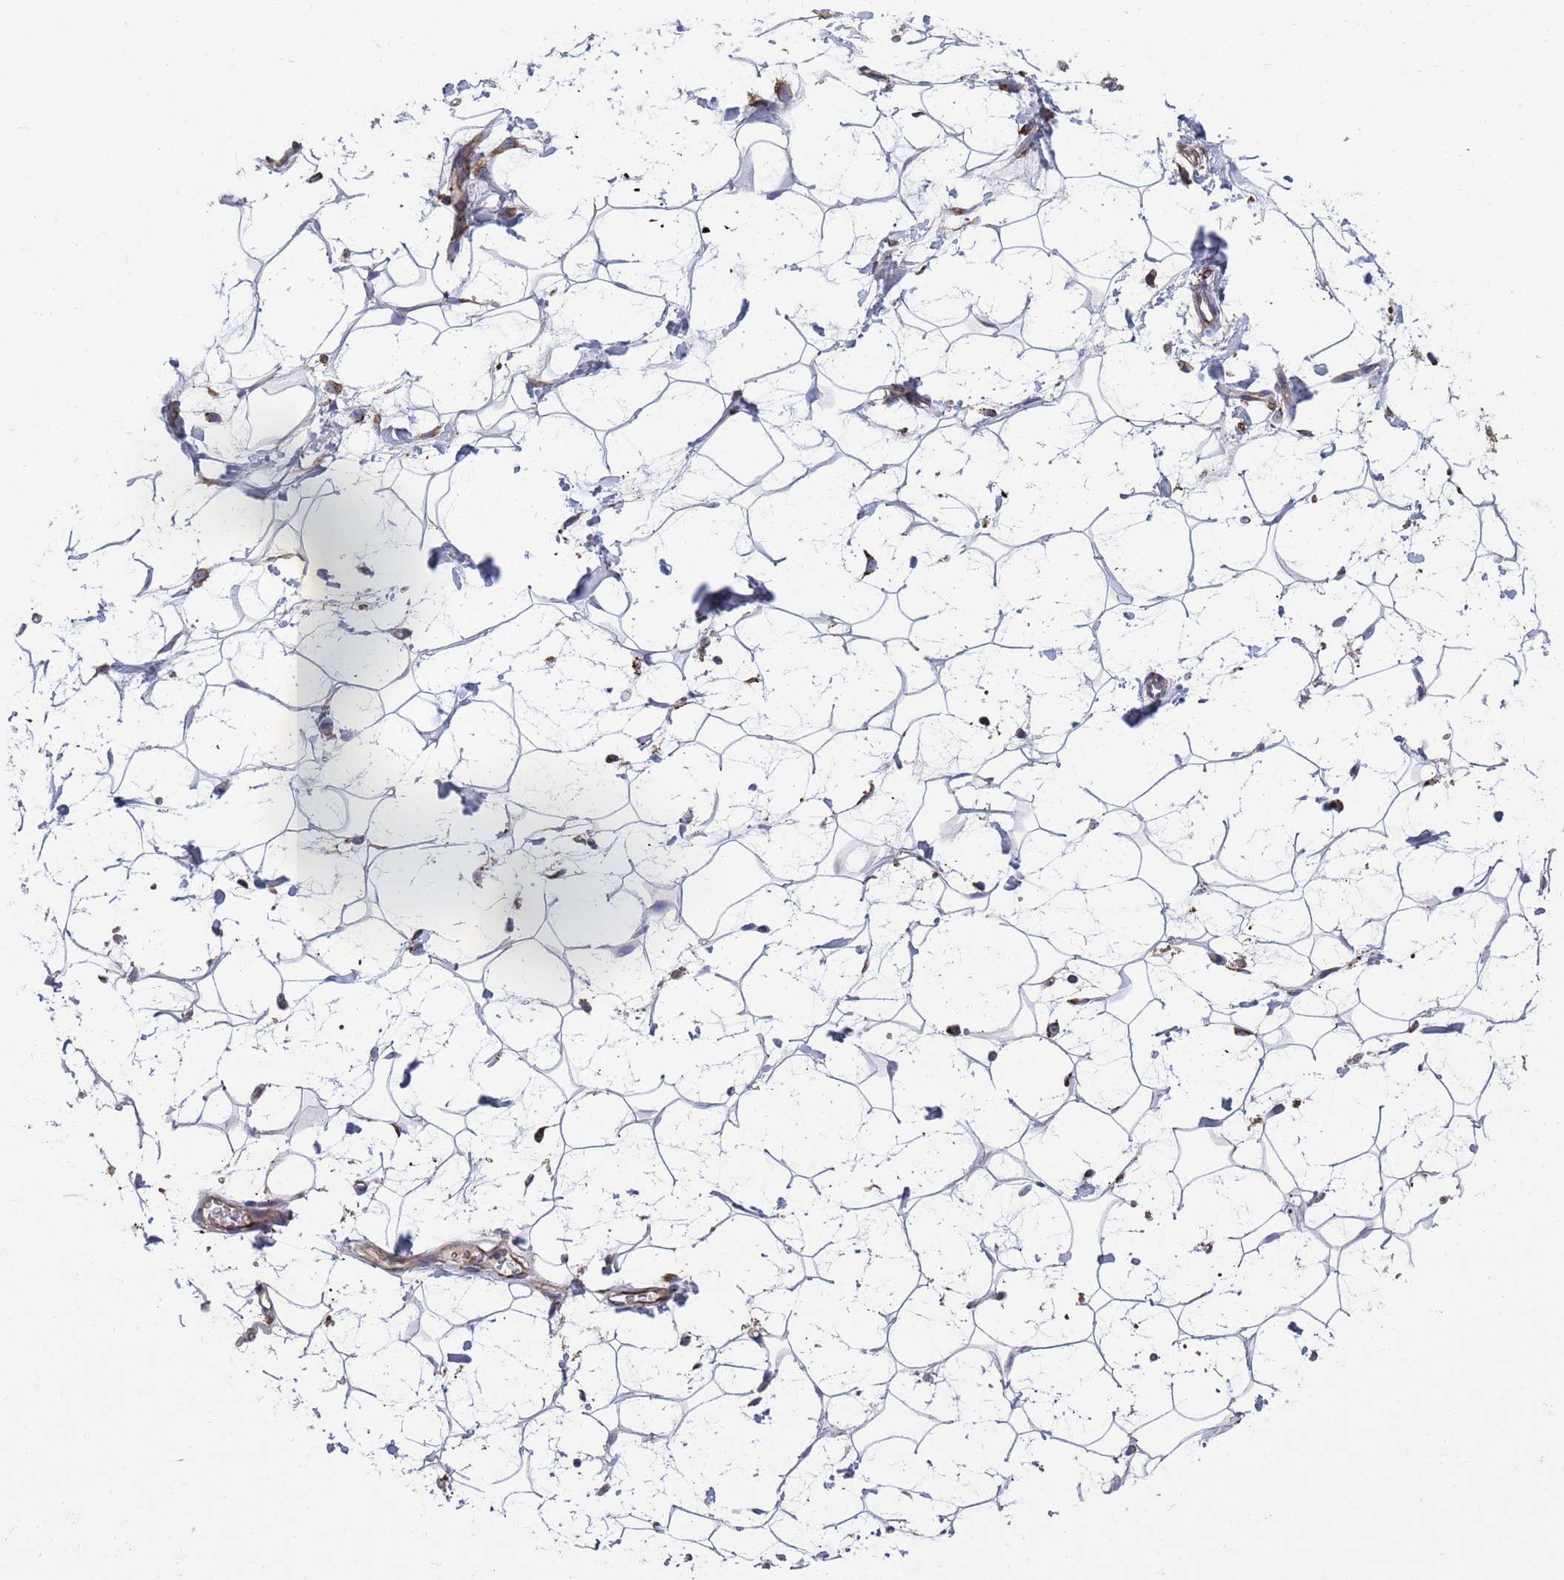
{"staining": {"intensity": "negative", "quantity": "none", "location": "none"}, "tissue": "adipose tissue", "cell_type": "Adipocytes", "image_type": "normal", "snomed": [{"axis": "morphology", "description": "Normal tissue, NOS"}, {"axis": "topography", "description": "Breast"}], "caption": "A high-resolution photomicrograph shows IHC staining of normal adipose tissue, which exhibits no significant expression in adipocytes.", "gene": "GID8", "patient": {"sex": "female", "age": 26}}